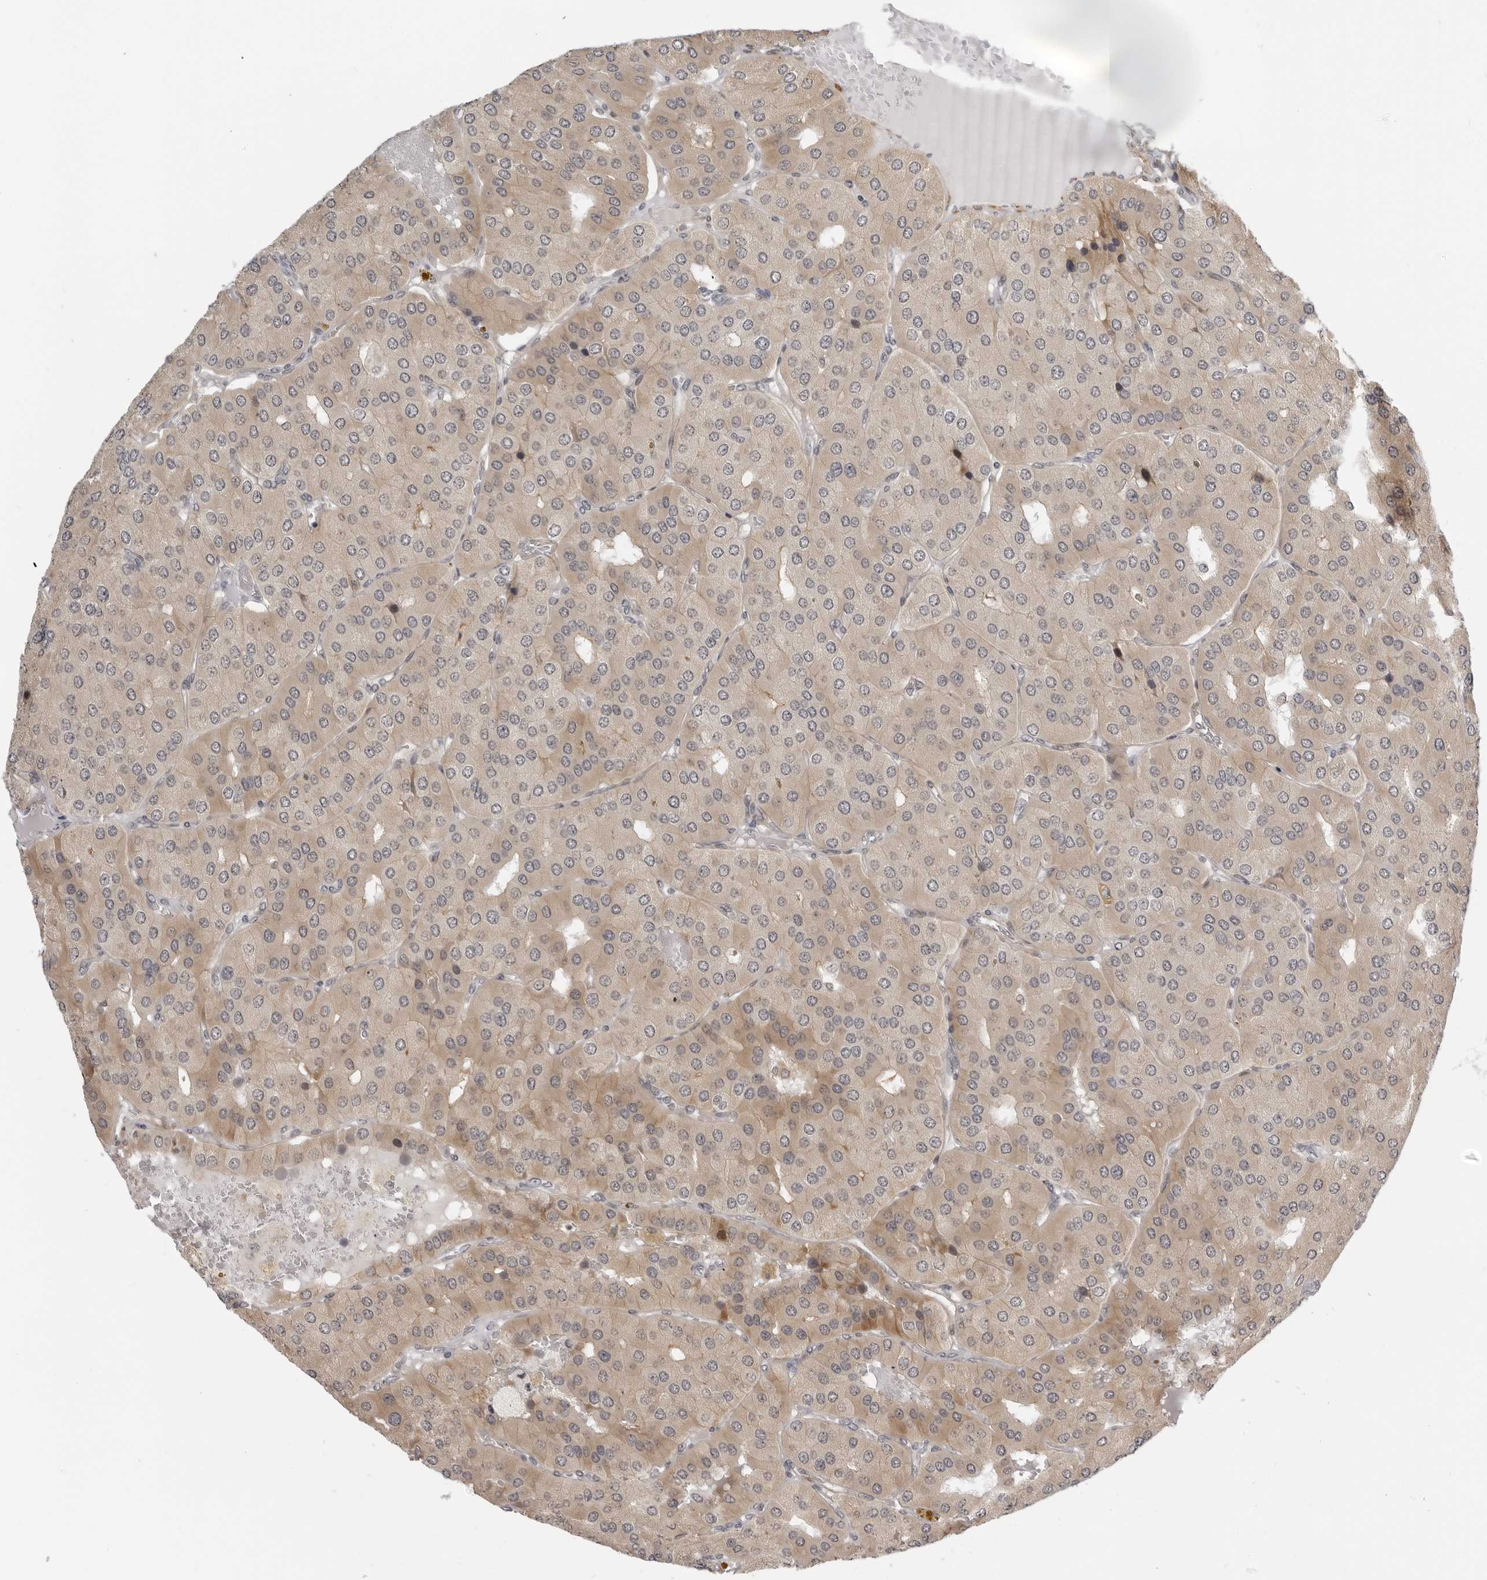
{"staining": {"intensity": "moderate", "quantity": ">75%", "location": "cytoplasmic/membranous"}, "tissue": "parathyroid gland", "cell_type": "Glandular cells", "image_type": "normal", "snomed": [{"axis": "morphology", "description": "Normal tissue, NOS"}, {"axis": "morphology", "description": "Adenoma, NOS"}, {"axis": "topography", "description": "Parathyroid gland"}], "caption": "High-power microscopy captured an IHC histopathology image of unremarkable parathyroid gland, revealing moderate cytoplasmic/membranous positivity in approximately >75% of glandular cells.", "gene": "SRGAP2", "patient": {"sex": "female", "age": 86}}